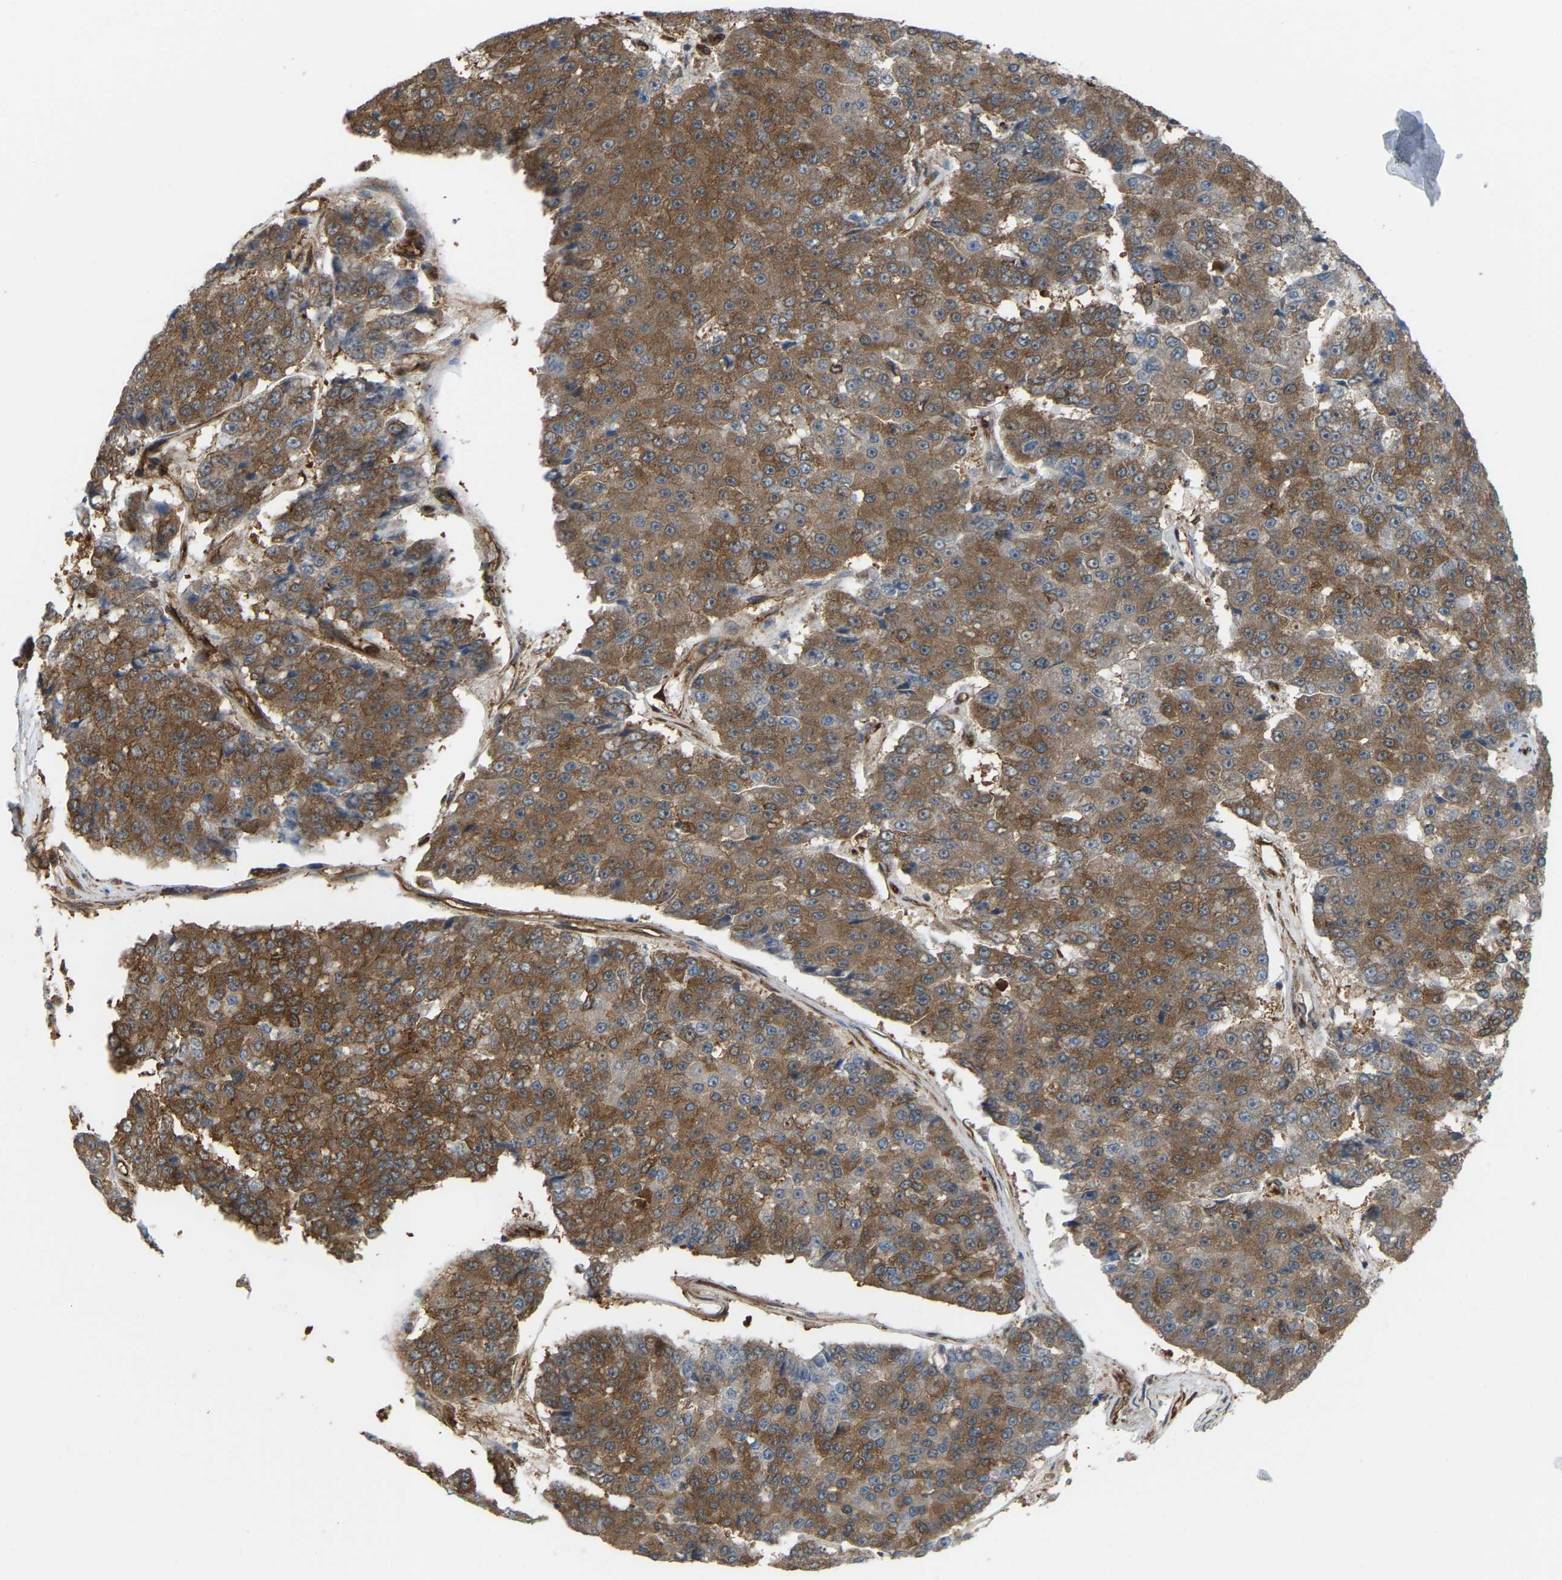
{"staining": {"intensity": "moderate", "quantity": ">75%", "location": "cytoplasmic/membranous"}, "tissue": "pancreatic cancer", "cell_type": "Tumor cells", "image_type": "cancer", "snomed": [{"axis": "morphology", "description": "Adenocarcinoma, NOS"}, {"axis": "topography", "description": "Pancreas"}], "caption": "Moderate cytoplasmic/membranous staining for a protein is present in approximately >75% of tumor cells of pancreatic cancer using immunohistochemistry (IHC).", "gene": "PICALM", "patient": {"sex": "male", "age": 50}}